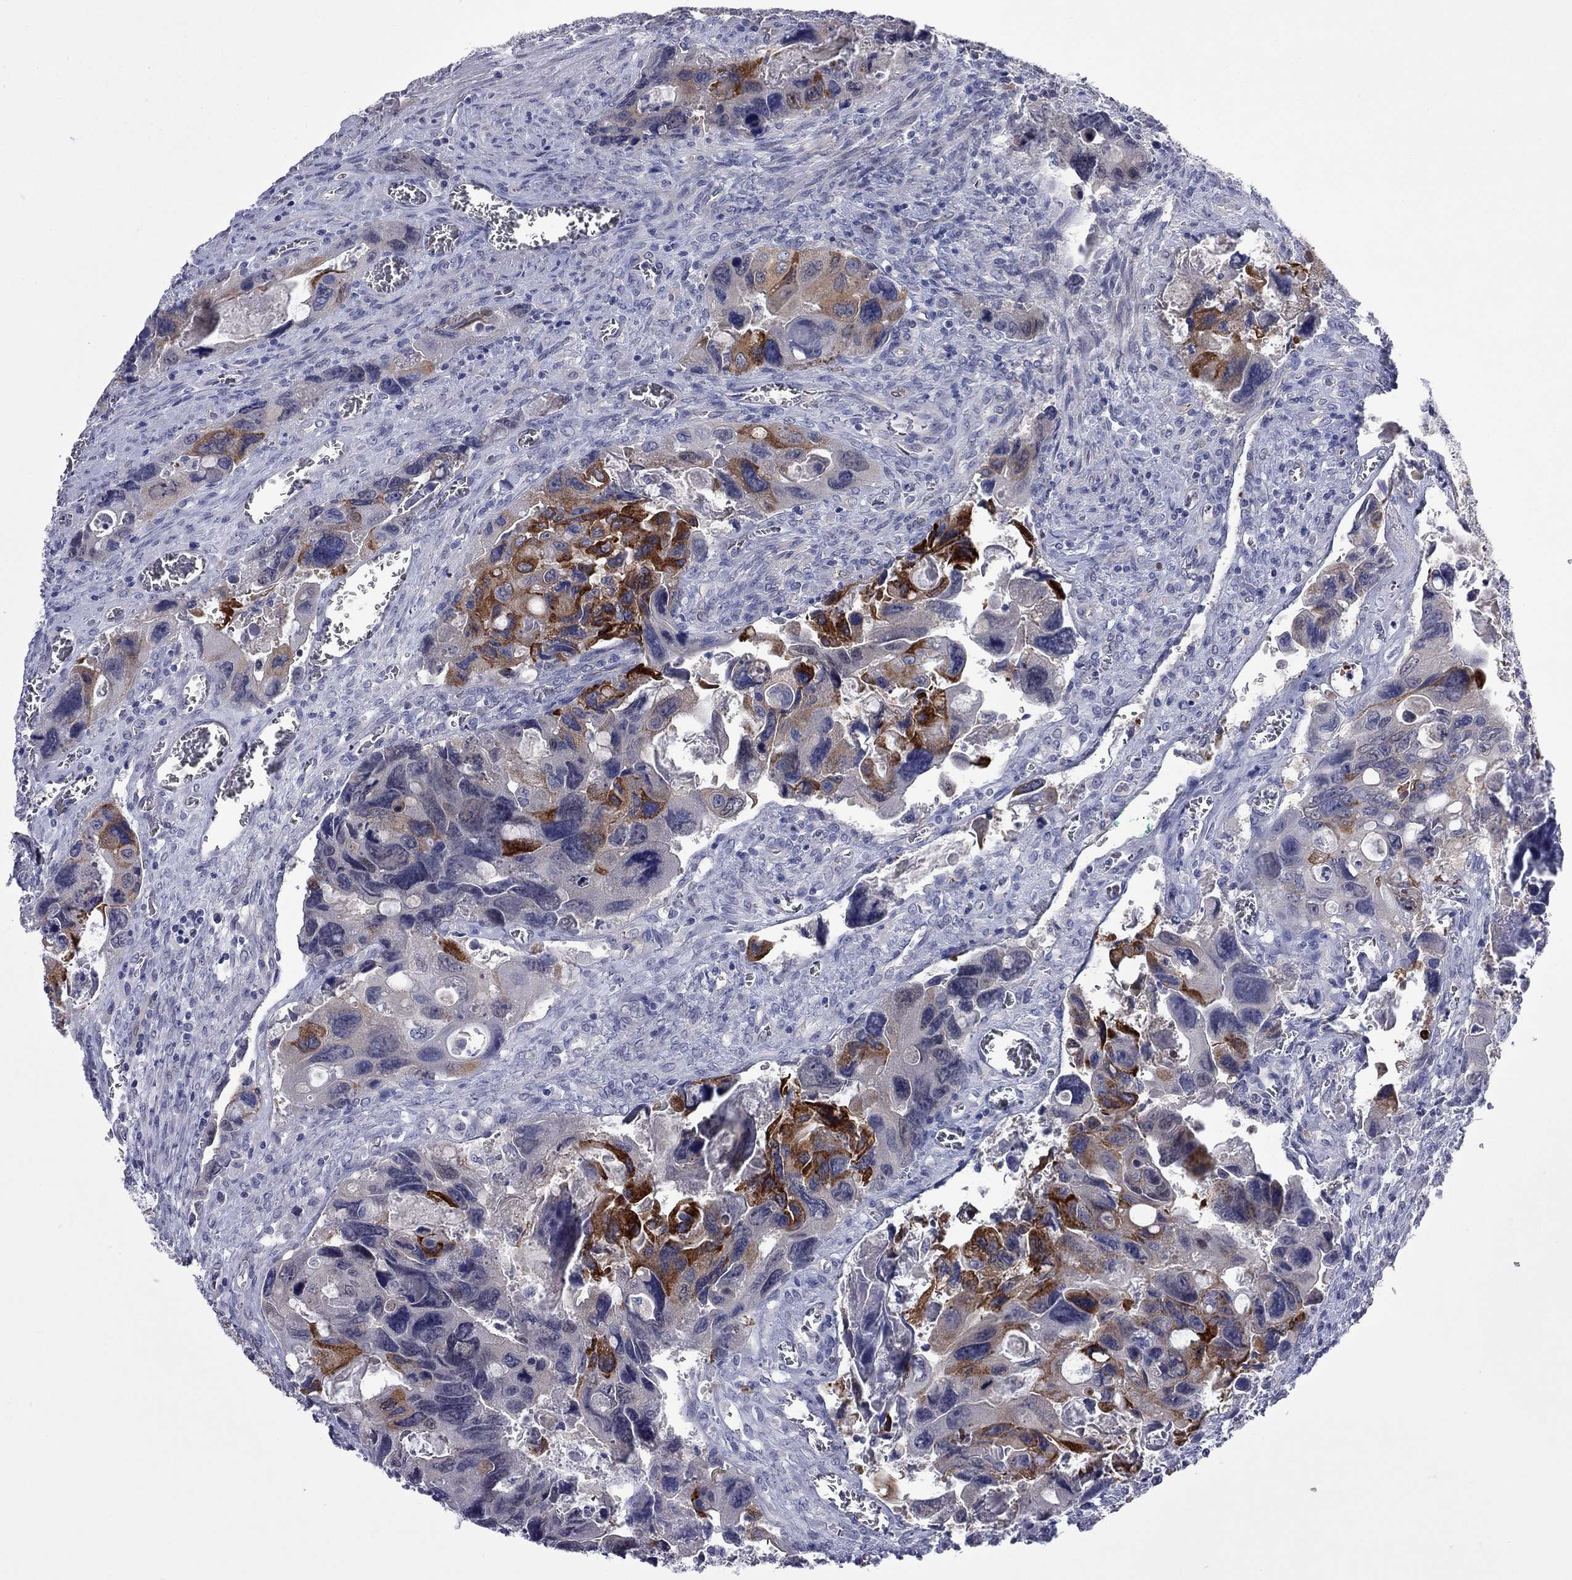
{"staining": {"intensity": "strong", "quantity": "25%-75%", "location": "cytoplasmic/membranous"}, "tissue": "colorectal cancer", "cell_type": "Tumor cells", "image_type": "cancer", "snomed": [{"axis": "morphology", "description": "Adenocarcinoma, NOS"}, {"axis": "topography", "description": "Rectum"}], "caption": "Immunohistochemical staining of colorectal cancer demonstrates high levels of strong cytoplasmic/membranous protein positivity in about 25%-75% of tumor cells. The protein is stained brown, and the nuclei are stained in blue (DAB (3,3'-diaminobenzidine) IHC with brightfield microscopy, high magnification).", "gene": "CTNNBIP1", "patient": {"sex": "male", "age": 62}}